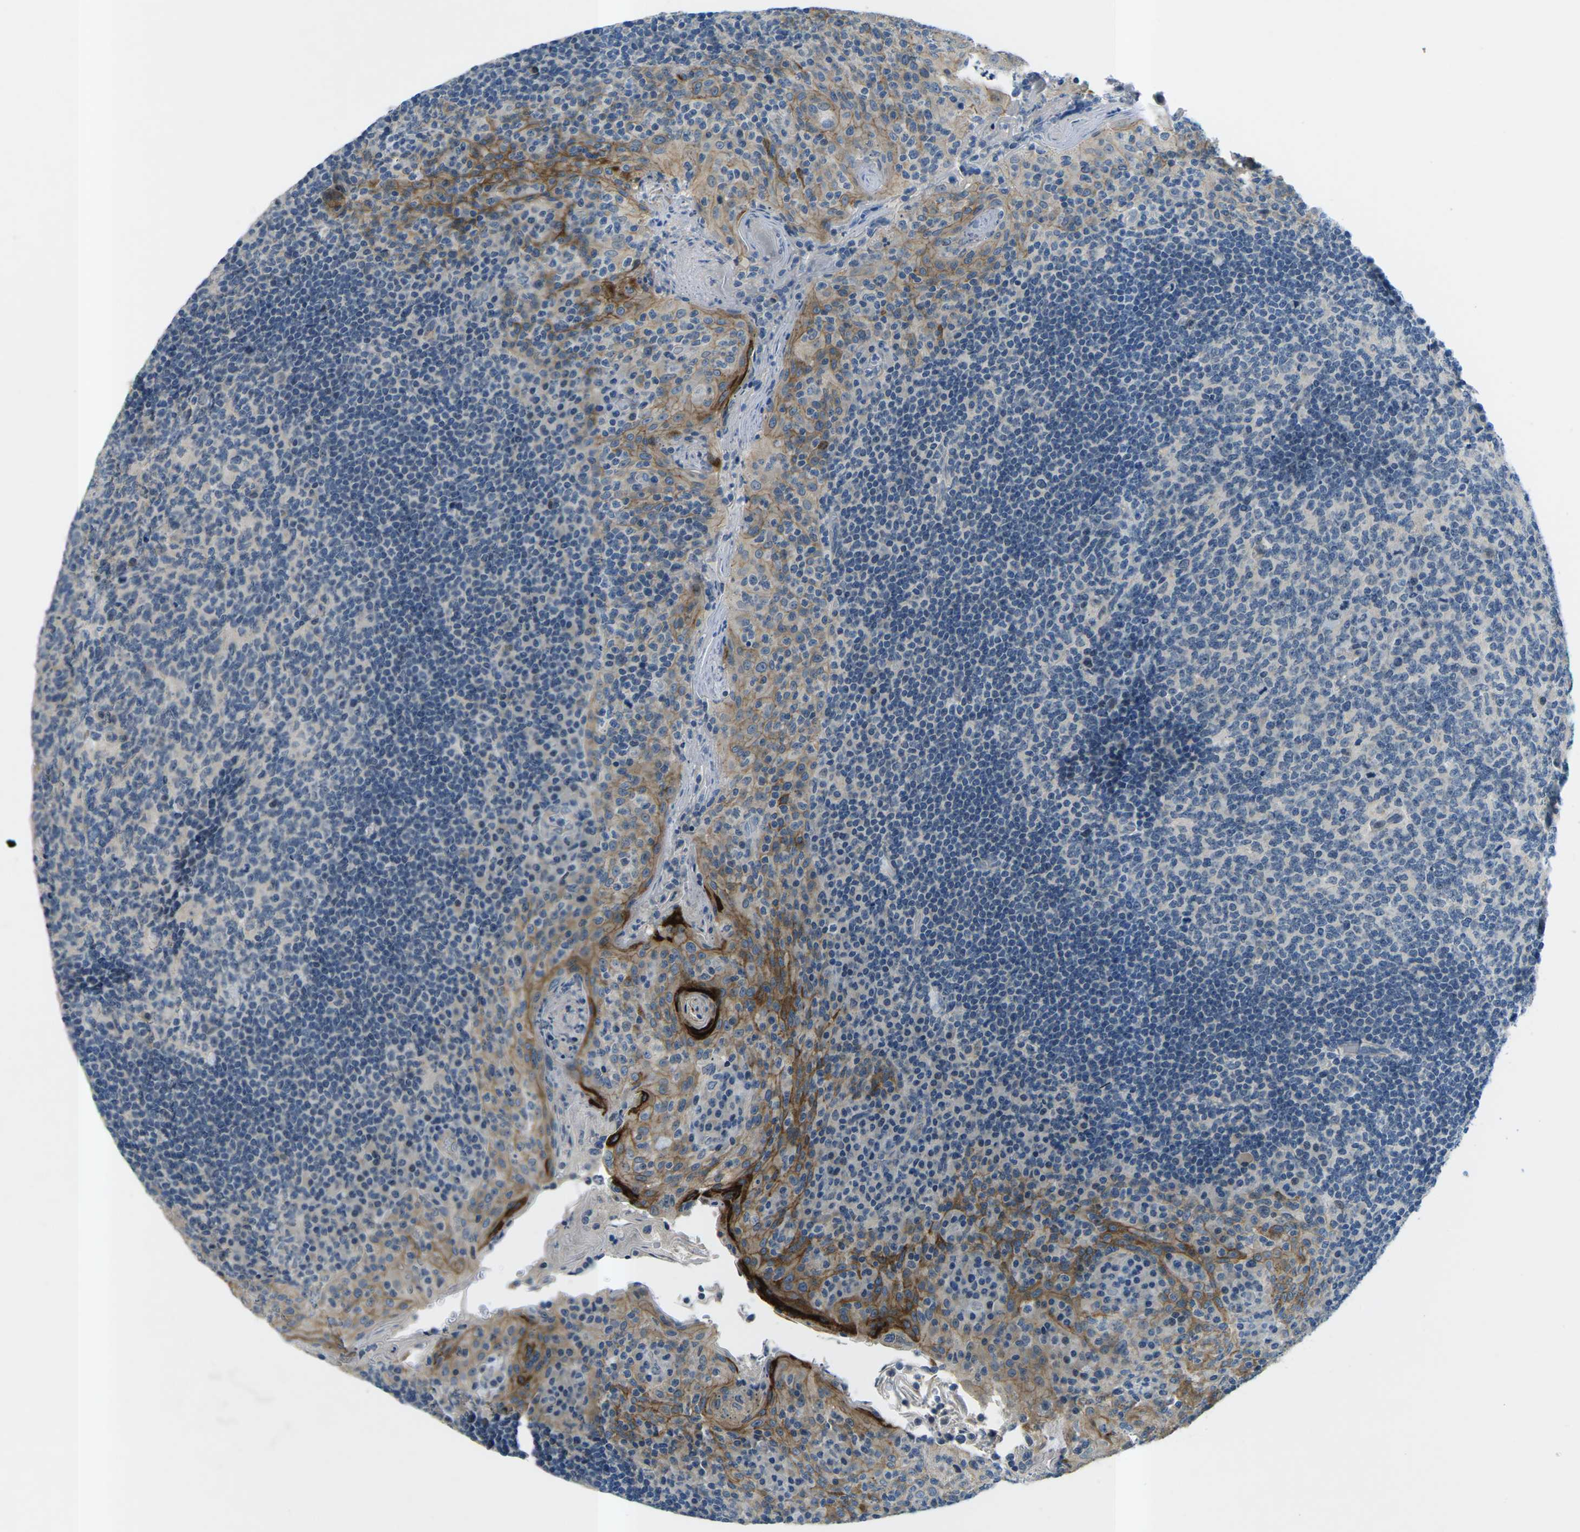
{"staining": {"intensity": "negative", "quantity": "none", "location": "none"}, "tissue": "tonsil", "cell_type": "Germinal center cells", "image_type": "normal", "snomed": [{"axis": "morphology", "description": "Normal tissue, NOS"}, {"axis": "topography", "description": "Tonsil"}], "caption": "Immunohistochemical staining of normal human tonsil shows no significant positivity in germinal center cells. Brightfield microscopy of IHC stained with DAB (brown) and hematoxylin (blue), captured at high magnification.", "gene": "CTNND1", "patient": {"sex": "male", "age": 17}}